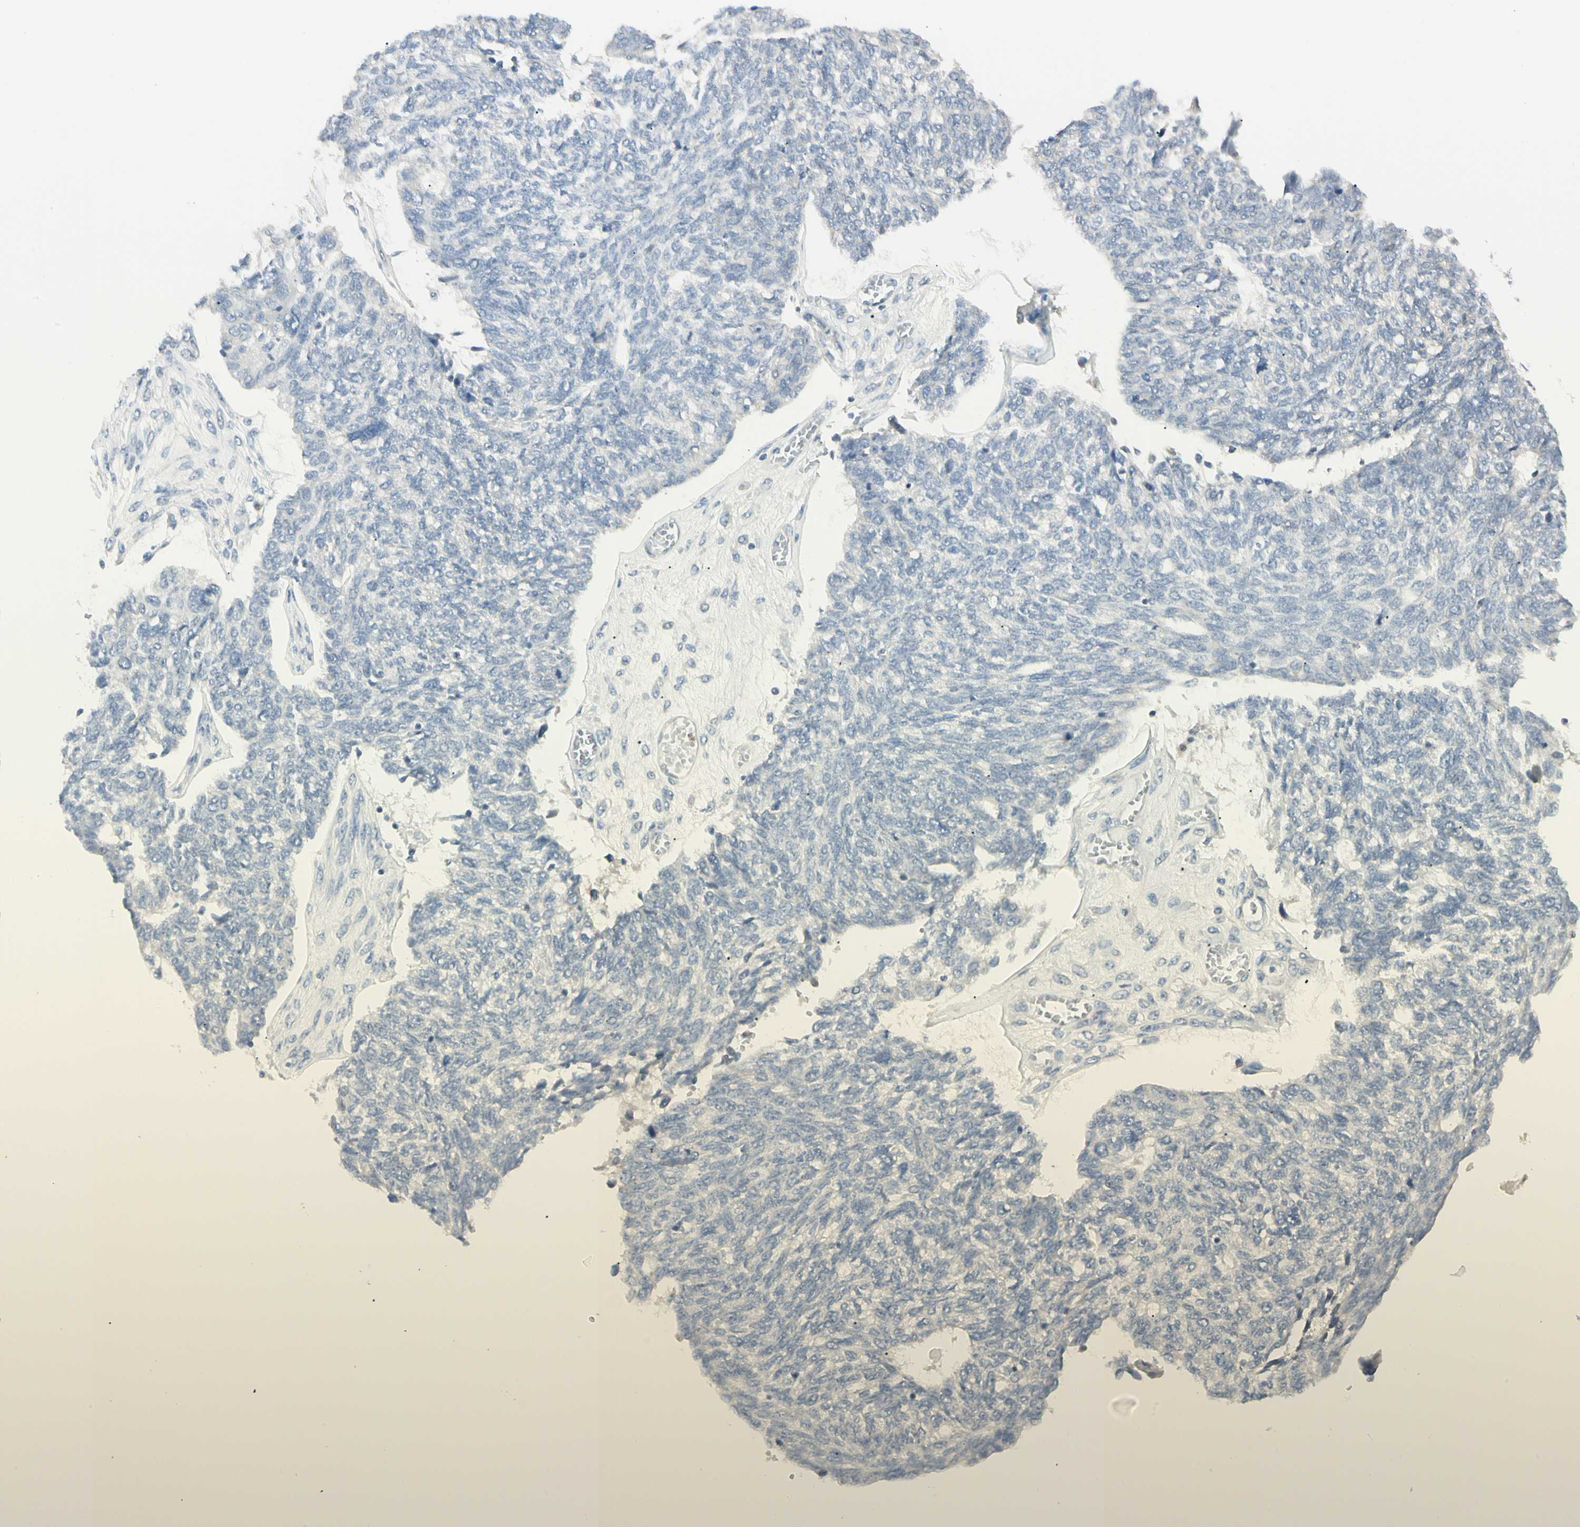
{"staining": {"intensity": "negative", "quantity": "none", "location": "none"}, "tissue": "ovarian cancer", "cell_type": "Tumor cells", "image_type": "cancer", "snomed": [{"axis": "morphology", "description": "Cystadenocarcinoma, serous, NOS"}, {"axis": "topography", "description": "Ovary"}], "caption": "High power microscopy micrograph of an immunohistochemistry histopathology image of ovarian serous cystadenocarcinoma, revealing no significant staining in tumor cells.", "gene": "ALDH18A1", "patient": {"sex": "female", "age": 79}}